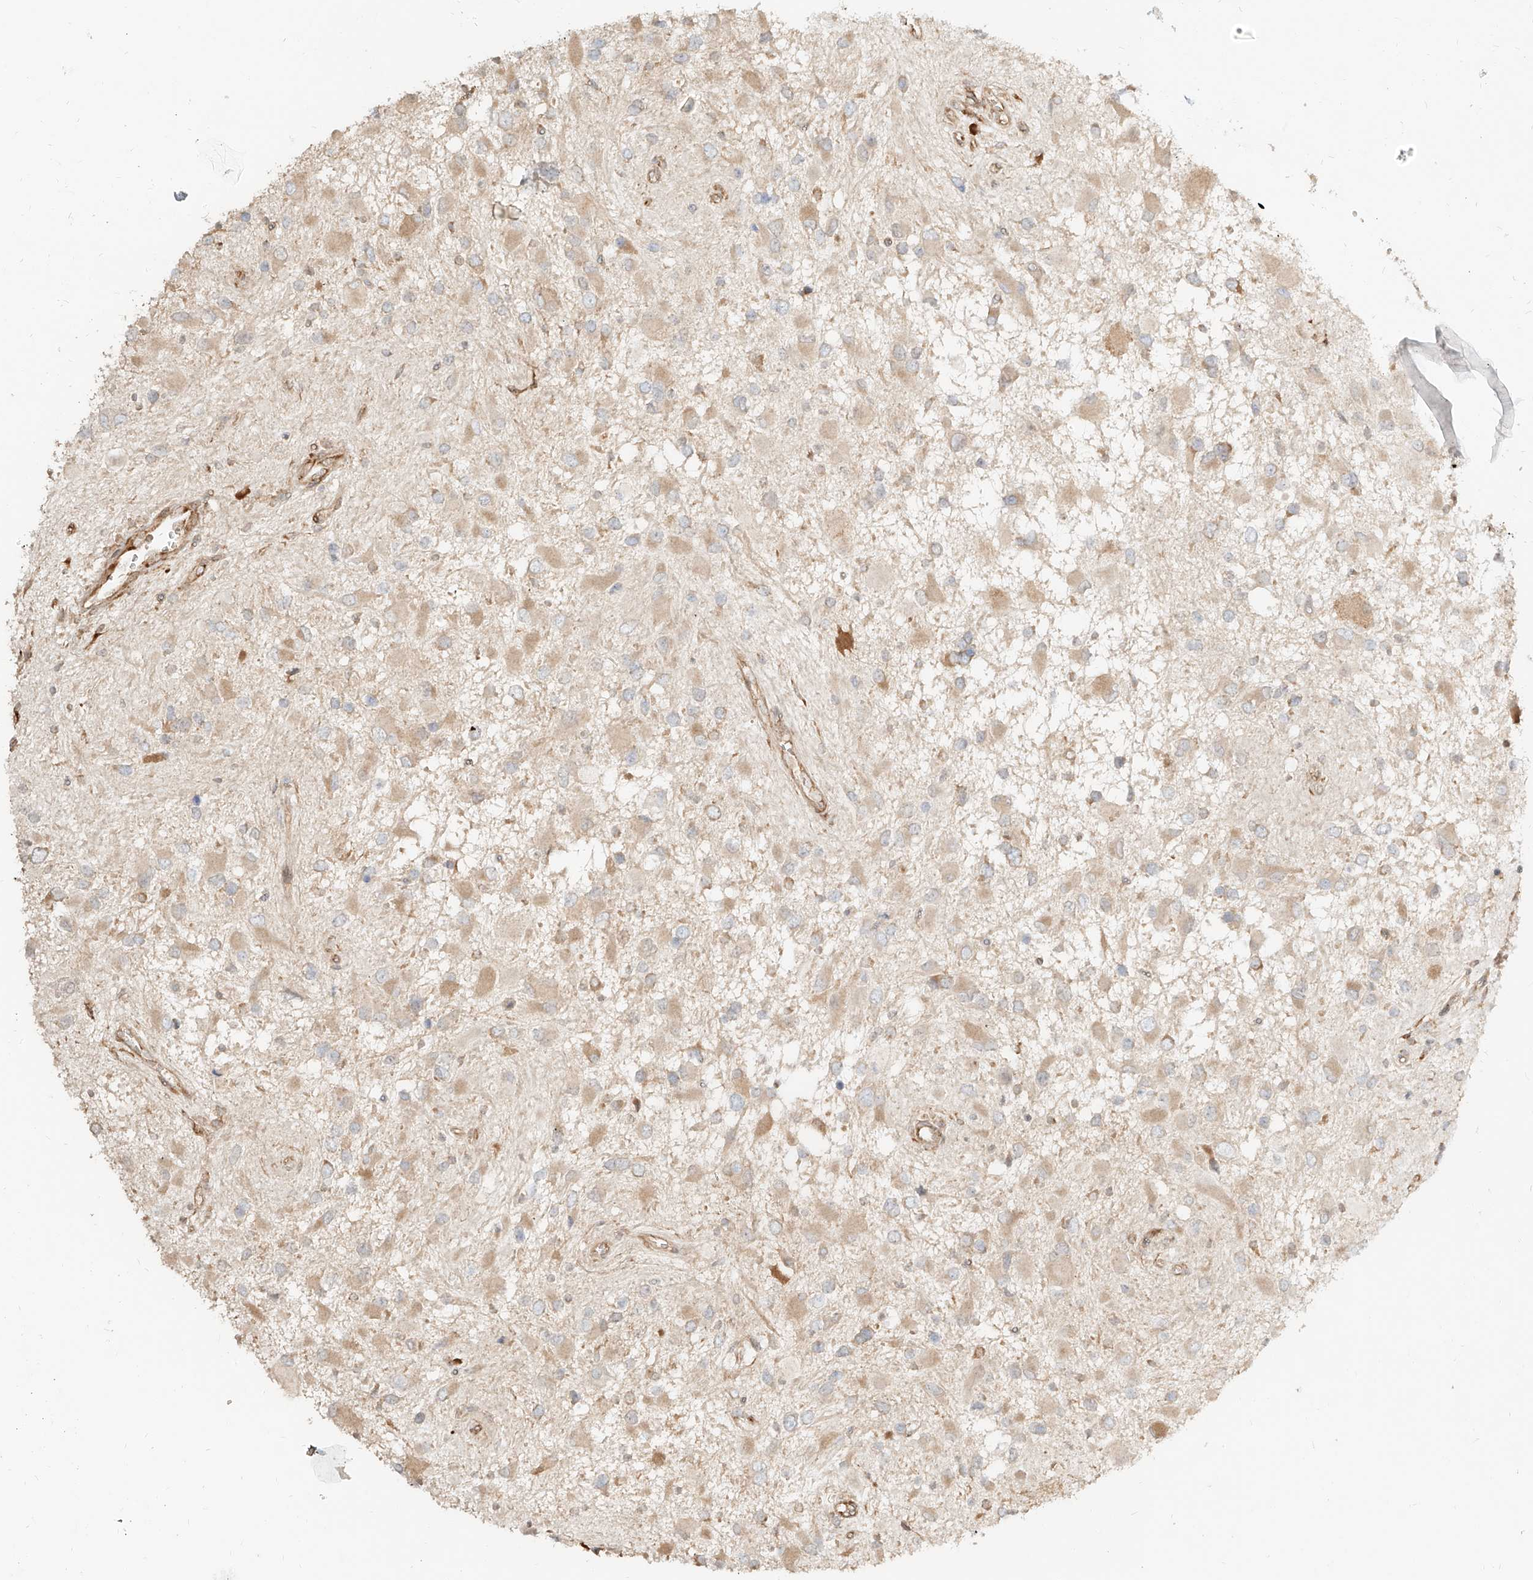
{"staining": {"intensity": "weak", "quantity": "25%-75%", "location": "cytoplasmic/membranous"}, "tissue": "glioma", "cell_type": "Tumor cells", "image_type": "cancer", "snomed": [{"axis": "morphology", "description": "Glioma, malignant, High grade"}, {"axis": "topography", "description": "Brain"}], "caption": "Protein expression analysis of glioma reveals weak cytoplasmic/membranous staining in approximately 25%-75% of tumor cells. The protein is stained brown, and the nuclei are stained in blue (DAB (3,3'-diaminobenzidine) IHC with brightfield microscopy, high magnification).", "gene": "UBE2K", "patient": {"sex": "male", "age": 53}}